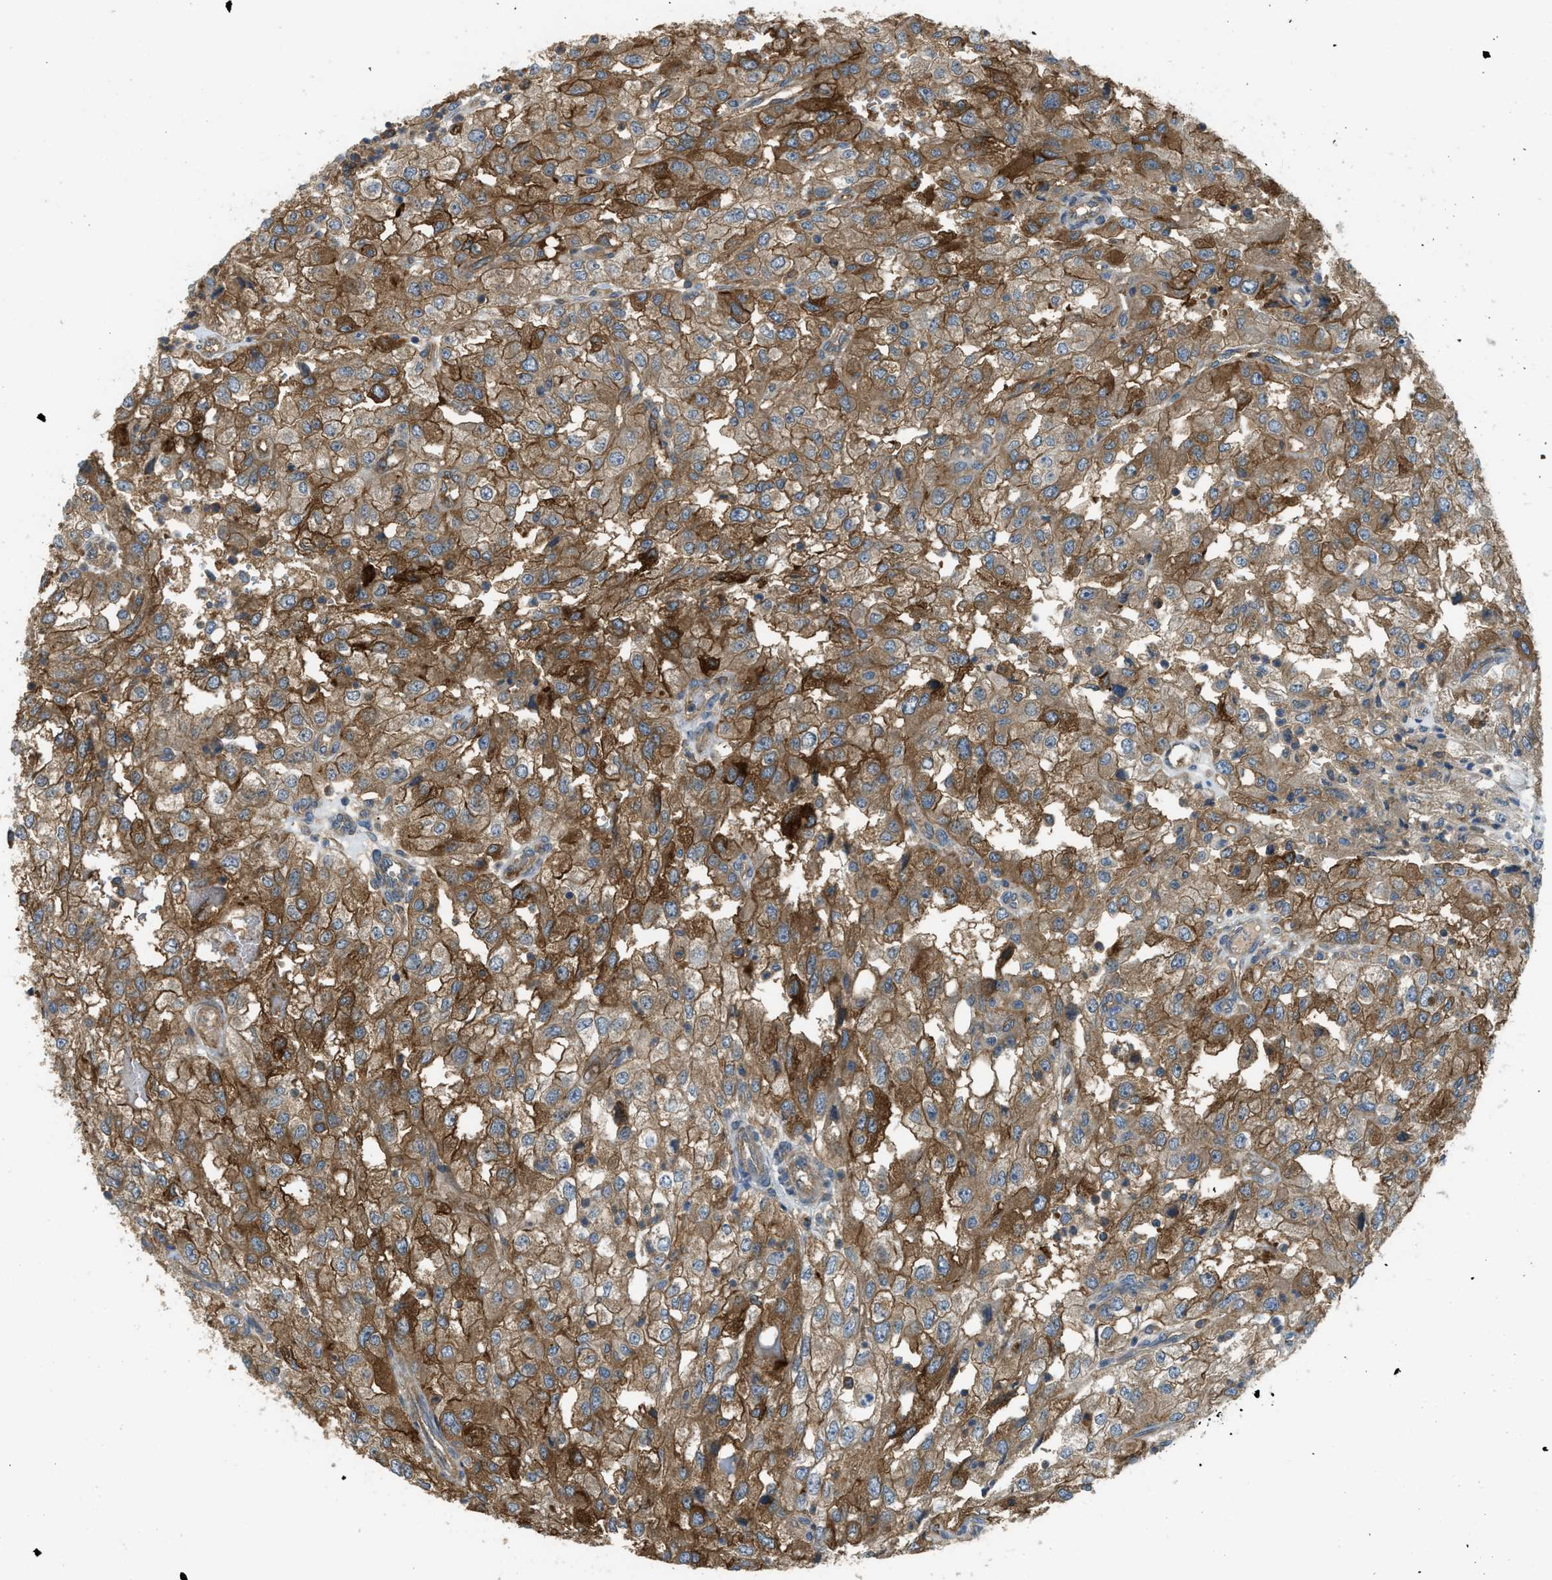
{"staining": {"intensity": "moderate", "quantity": ">75%", "location": "cytoplasmic/membranous"}, "tissue": "renal cancer", "cell_type": "Tumor cells", "image_type": "cancer", "snomed": [{"axis": "morphology", "description": "Adenocarcinoma, NOS"}, {"axis": "topography", "description": "Kidney"}], "caption": "Human renal cancer stained with a protein marker shows moderate staining in tumor cells.", "gene": "BAG4", "patient": {"sex": "female", "age": 54}}